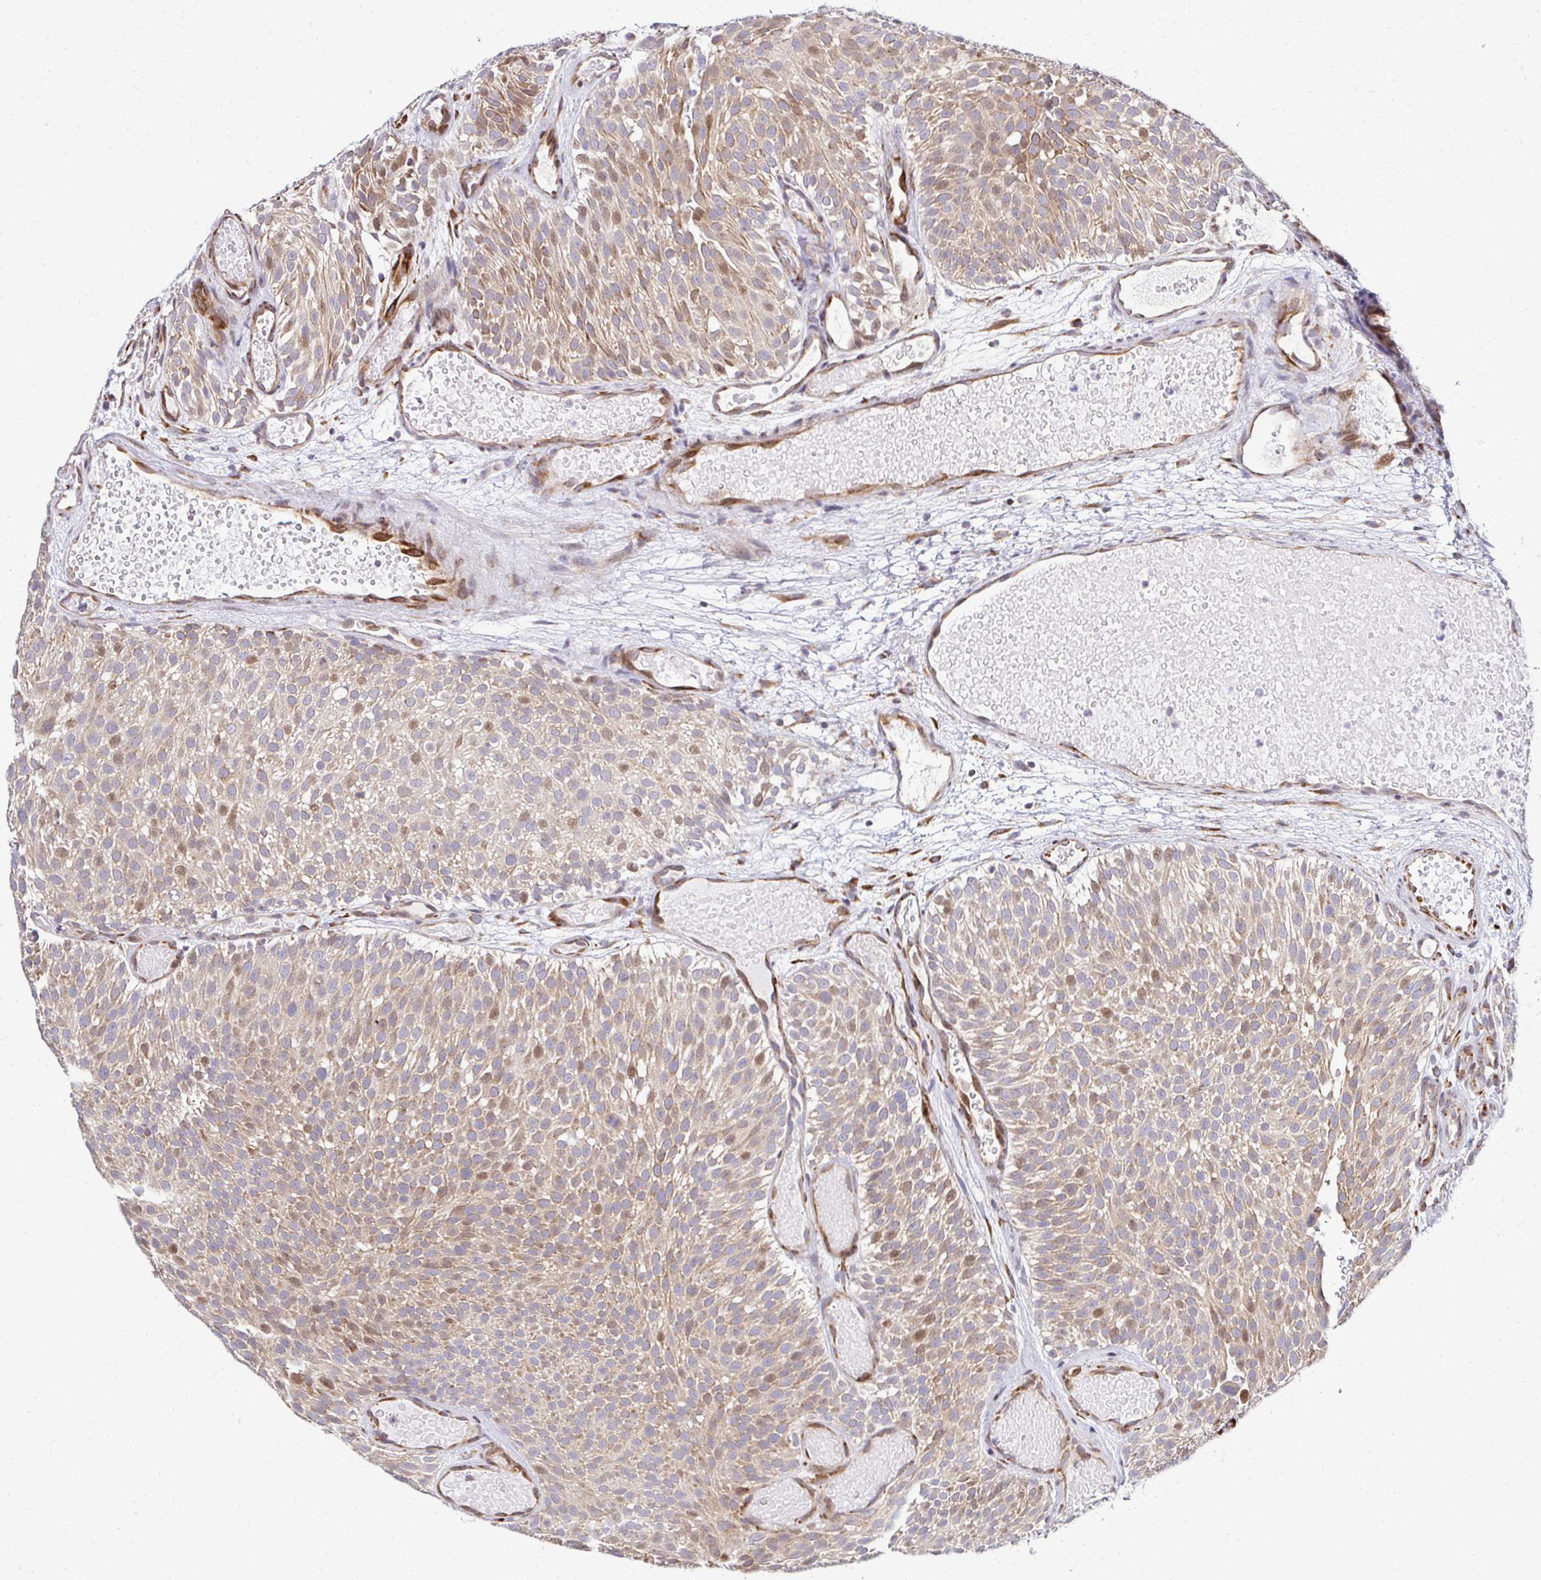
{"staining": {"intensity": "moderate", "quantity": "25%-75%", "location": "cytoplasmic/membranous,nuclear"}, "tissue": "urothelial cancer", "cell_type": "Tumor cells", "image_type": "cancer", "snomed": [{"axis": "morphology", "description": "Urothelial carcinoma, Low grade"}, {"axis": "topography", "description": "Urinary bladder"}], "caption": "Urothelial carcinoma (low-grade) stained with immunohistochemistry (IHC) exhibits moderate cytoplasmic/membranous and nuclear positivity in about 25%-75% of tumor cells. (IHC, brightfield microscopy, high magnification).", "gene": "HPS1", "patient": {"sex": "male", "age": 78}}